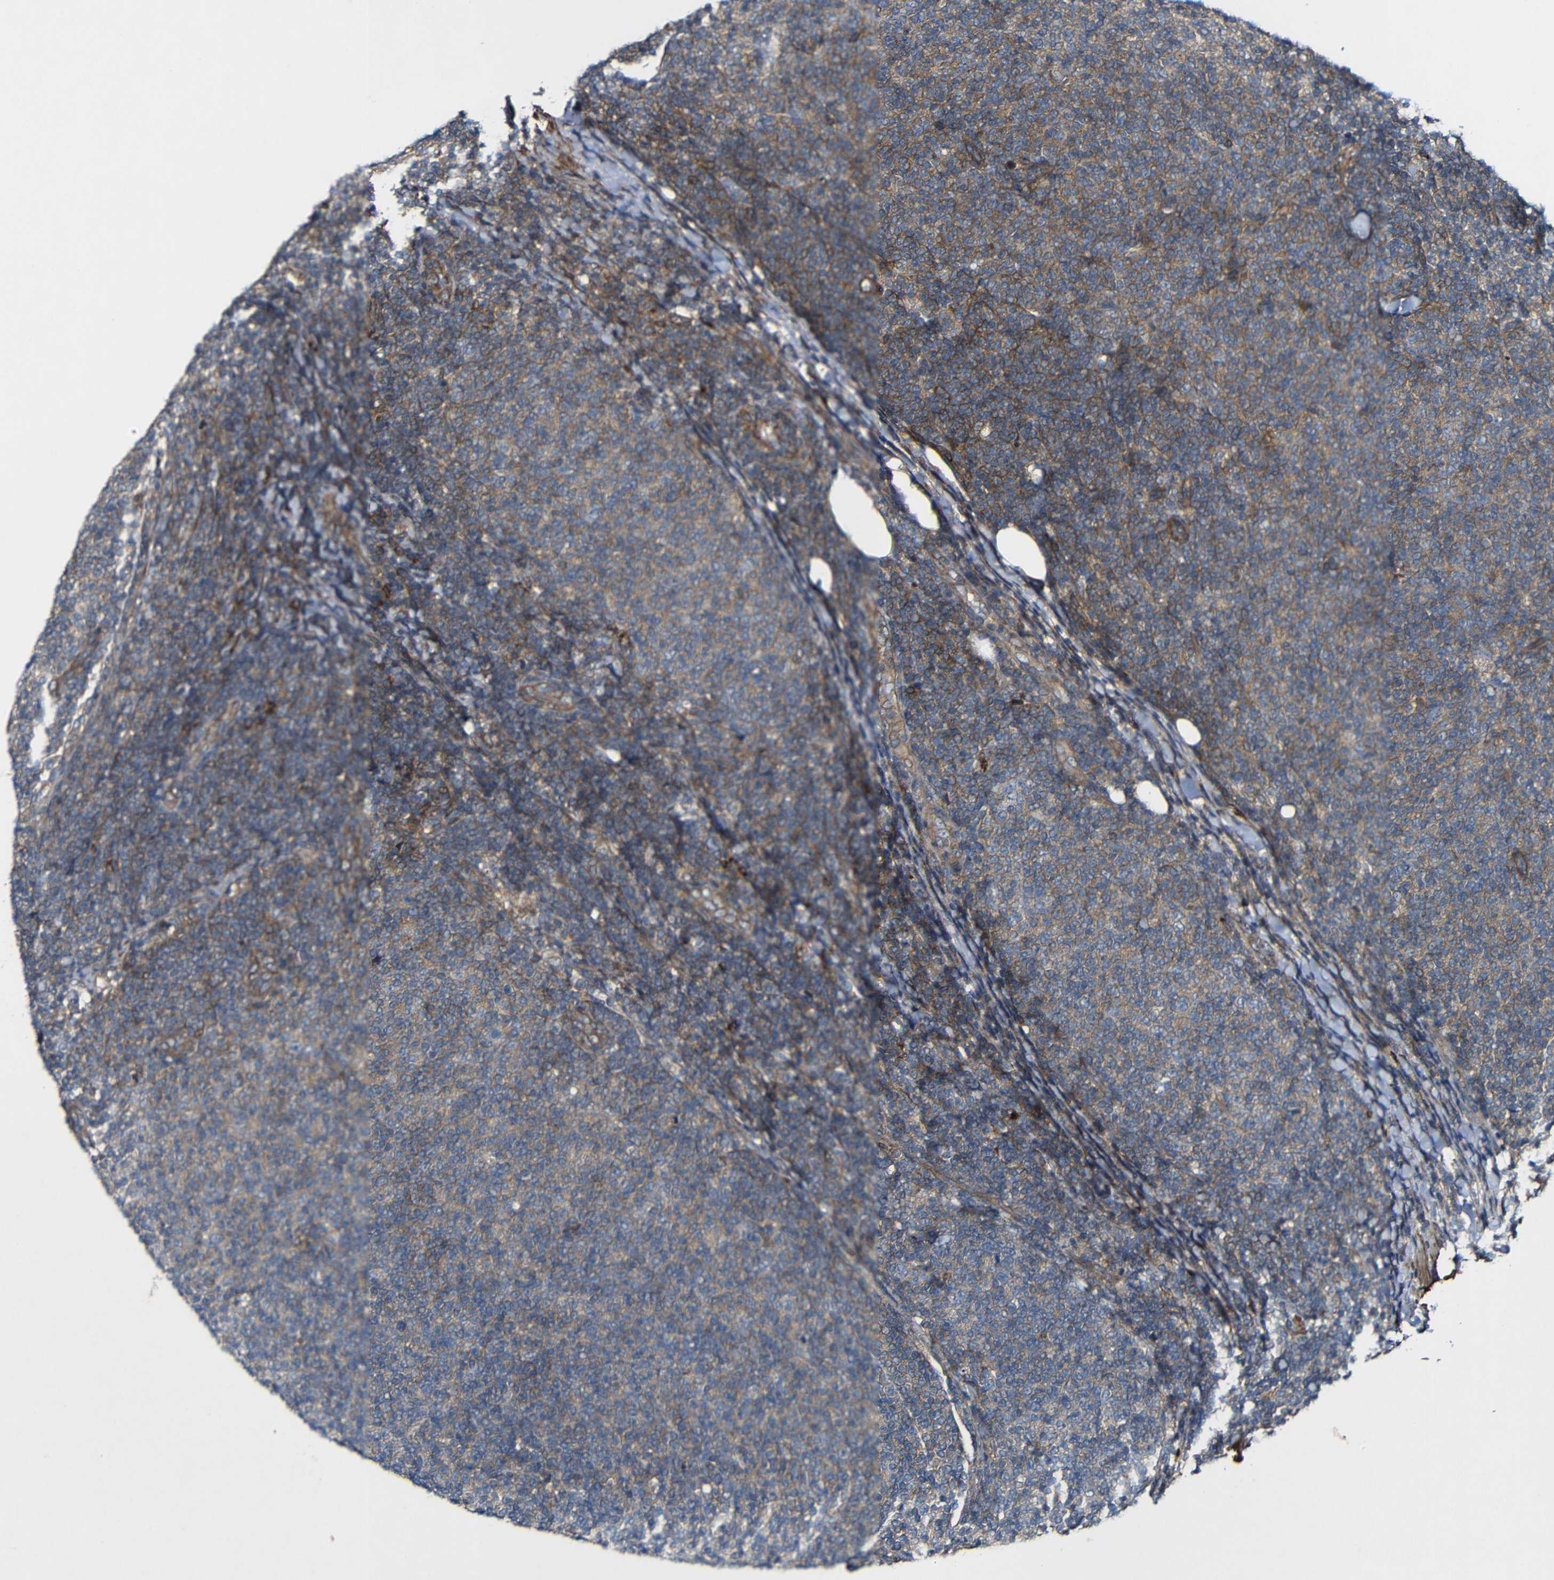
{"staining": {"intensity": "moderate", "quantity": "25%-75%", "location": "cytoplasmic/membranous"}, "tissue": "lymphoma", "cell_type": "Tumor cells", "image_type": "cancer", "snomed": [{"axis": "morphology", "description": "Malignant lymphoma, non-Hodgkin's type, Low grade"}, {"axis": "topography", "description": "Lymph node"}], "caption": "DAB immunohistochemical staining of human lymphoma displays moderate cytoplasmic/membranous protein expression in about 25%-75% of tumor cells.", "gene": "GSDME", "patient": {"sex": "male", "age": 66}}